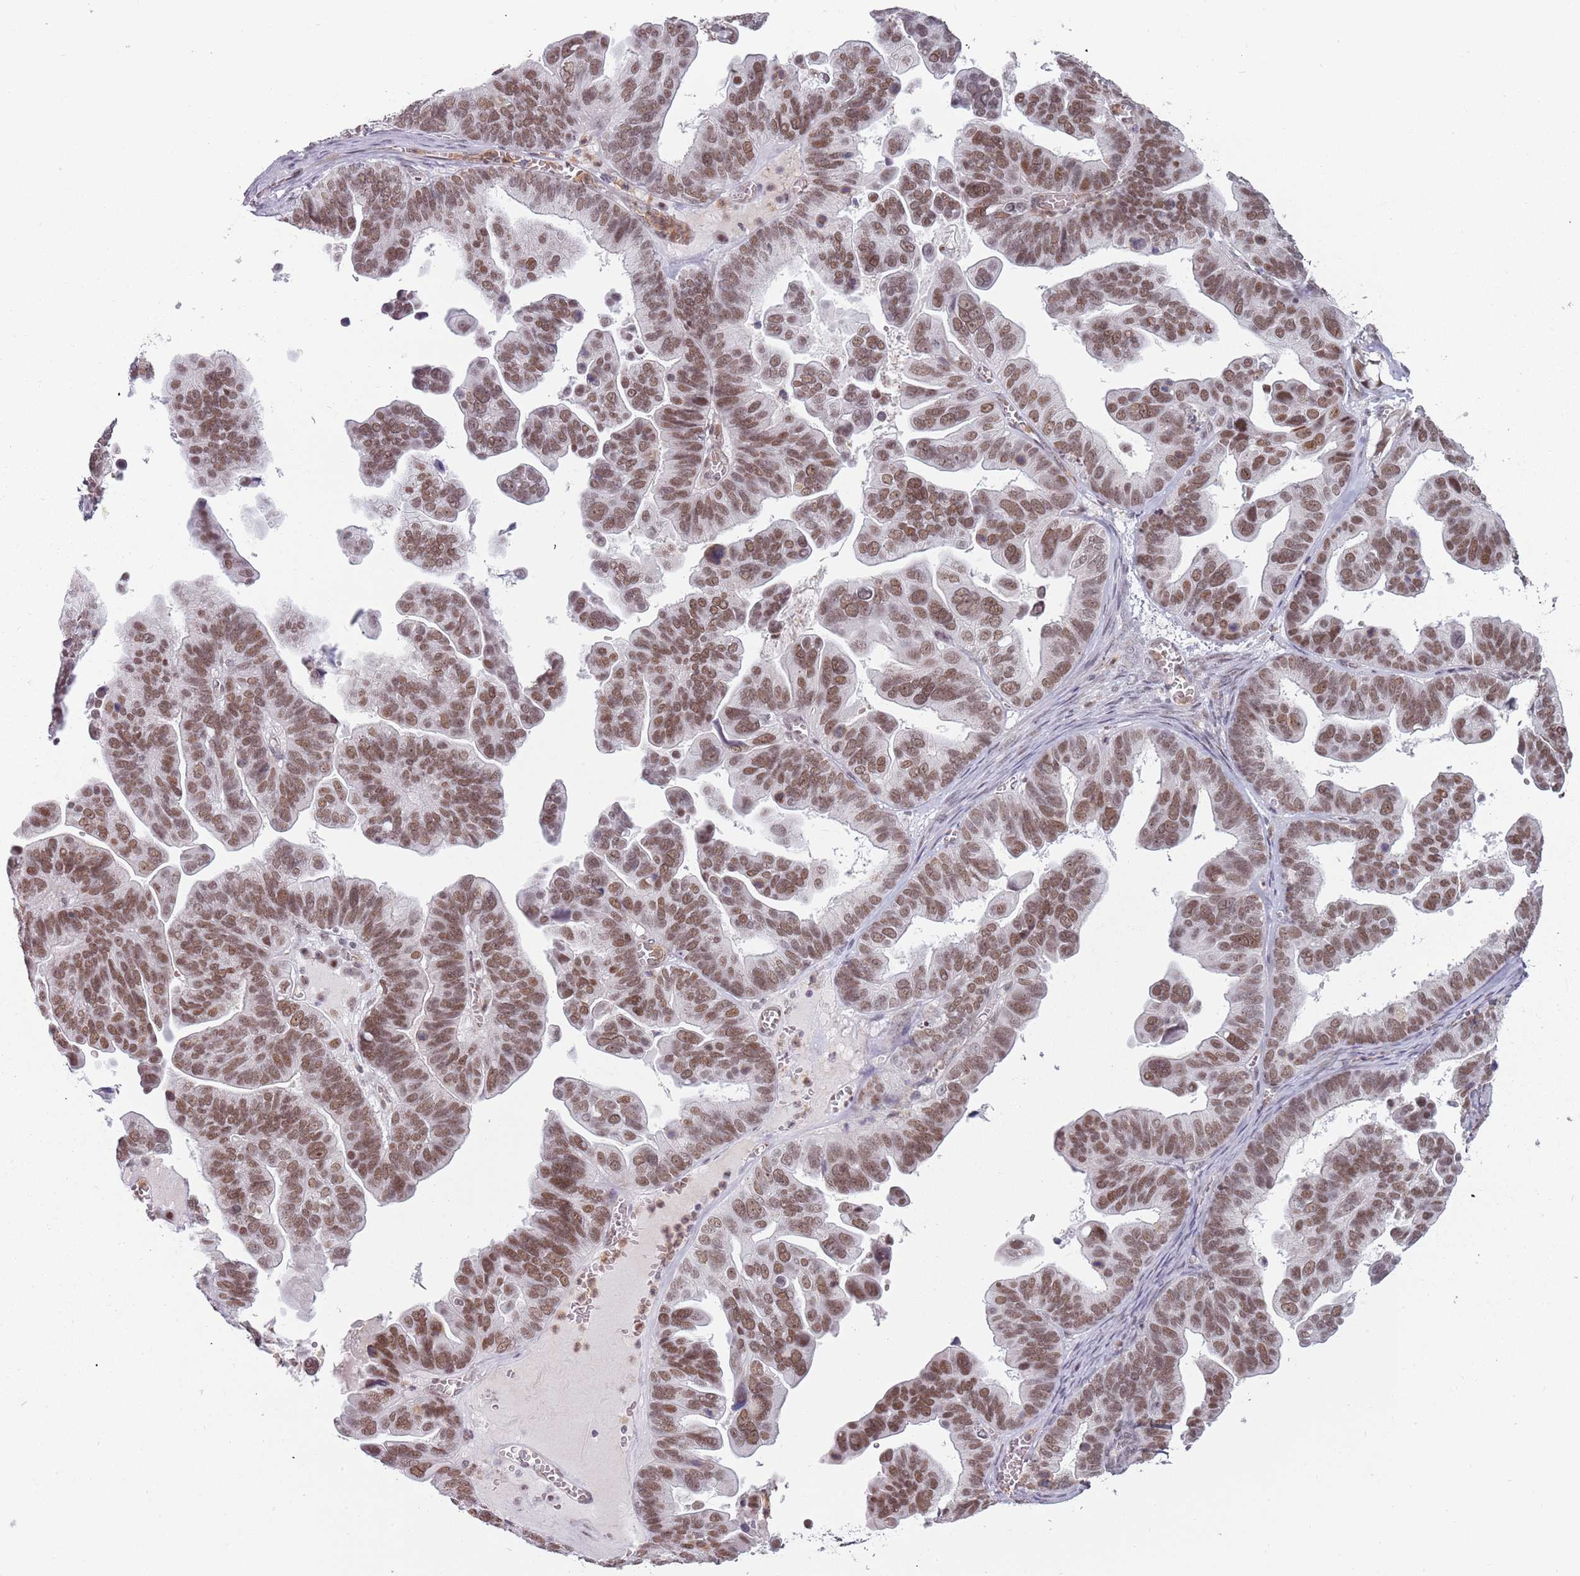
{"staining": {"intensity": "moderate", "quantity": ">75%", "location": "nuclear"}, "tissue": "ovarian cancer", "cell_type": "Tumor cells", "image_type": "cancer", "snomed": [{"axis": "morphology", "description": "Cystadenocarcinoma, serous, NOS"}, {"axis": "topography", "description": "Ovary"}], "caption": "Moderate nuclear protein expression is present in approximately >75% of tumor cells in ovarian cancer.", "gene": "REXO4", "patient": {"sex": "female", "age": 56}}